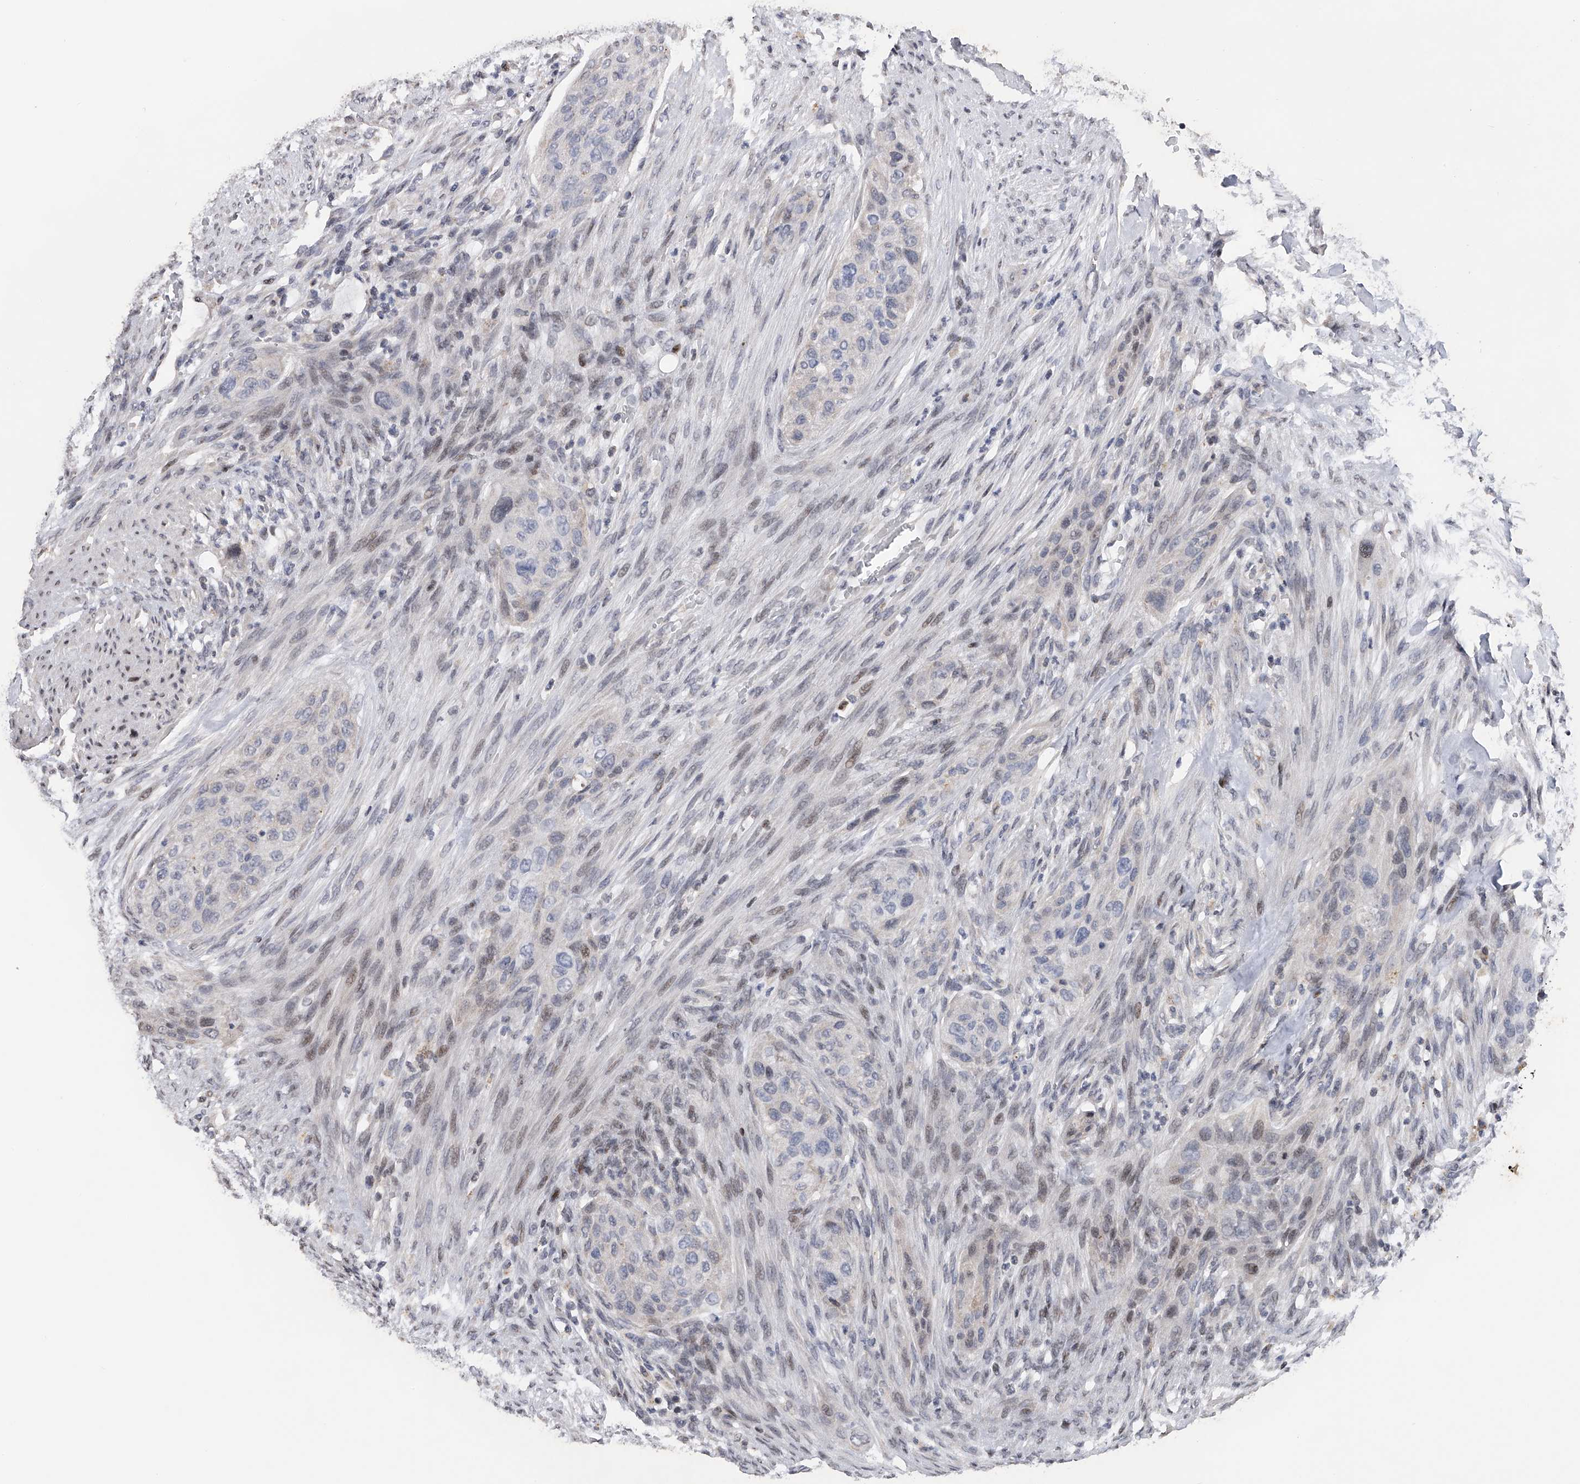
{"staining": {"intensity": "negative", "quantity": "none", "location": "none"}, "tissue": "urothelial cancer", "cell_type": "Tumor cells", "image_type": "cancer", "snomed": [{"axis": "morphology", "description": "Urothelial carcinoma, High grade"}, {"axis": "topography", "description": "Urinary bladder"}], "caption": "Immunohistochemistry of human urothelial carcinoma (high-grade) shows no positivity in tumor cells. (Stains: DAB (3,3'-diaminobenzidine) IHC with hematoxylin counter stain, Microscopy: brightfield microscopy at high magnification).", "gene": "RWDD2A", "patient": {"sex": "male", "age": 35}}